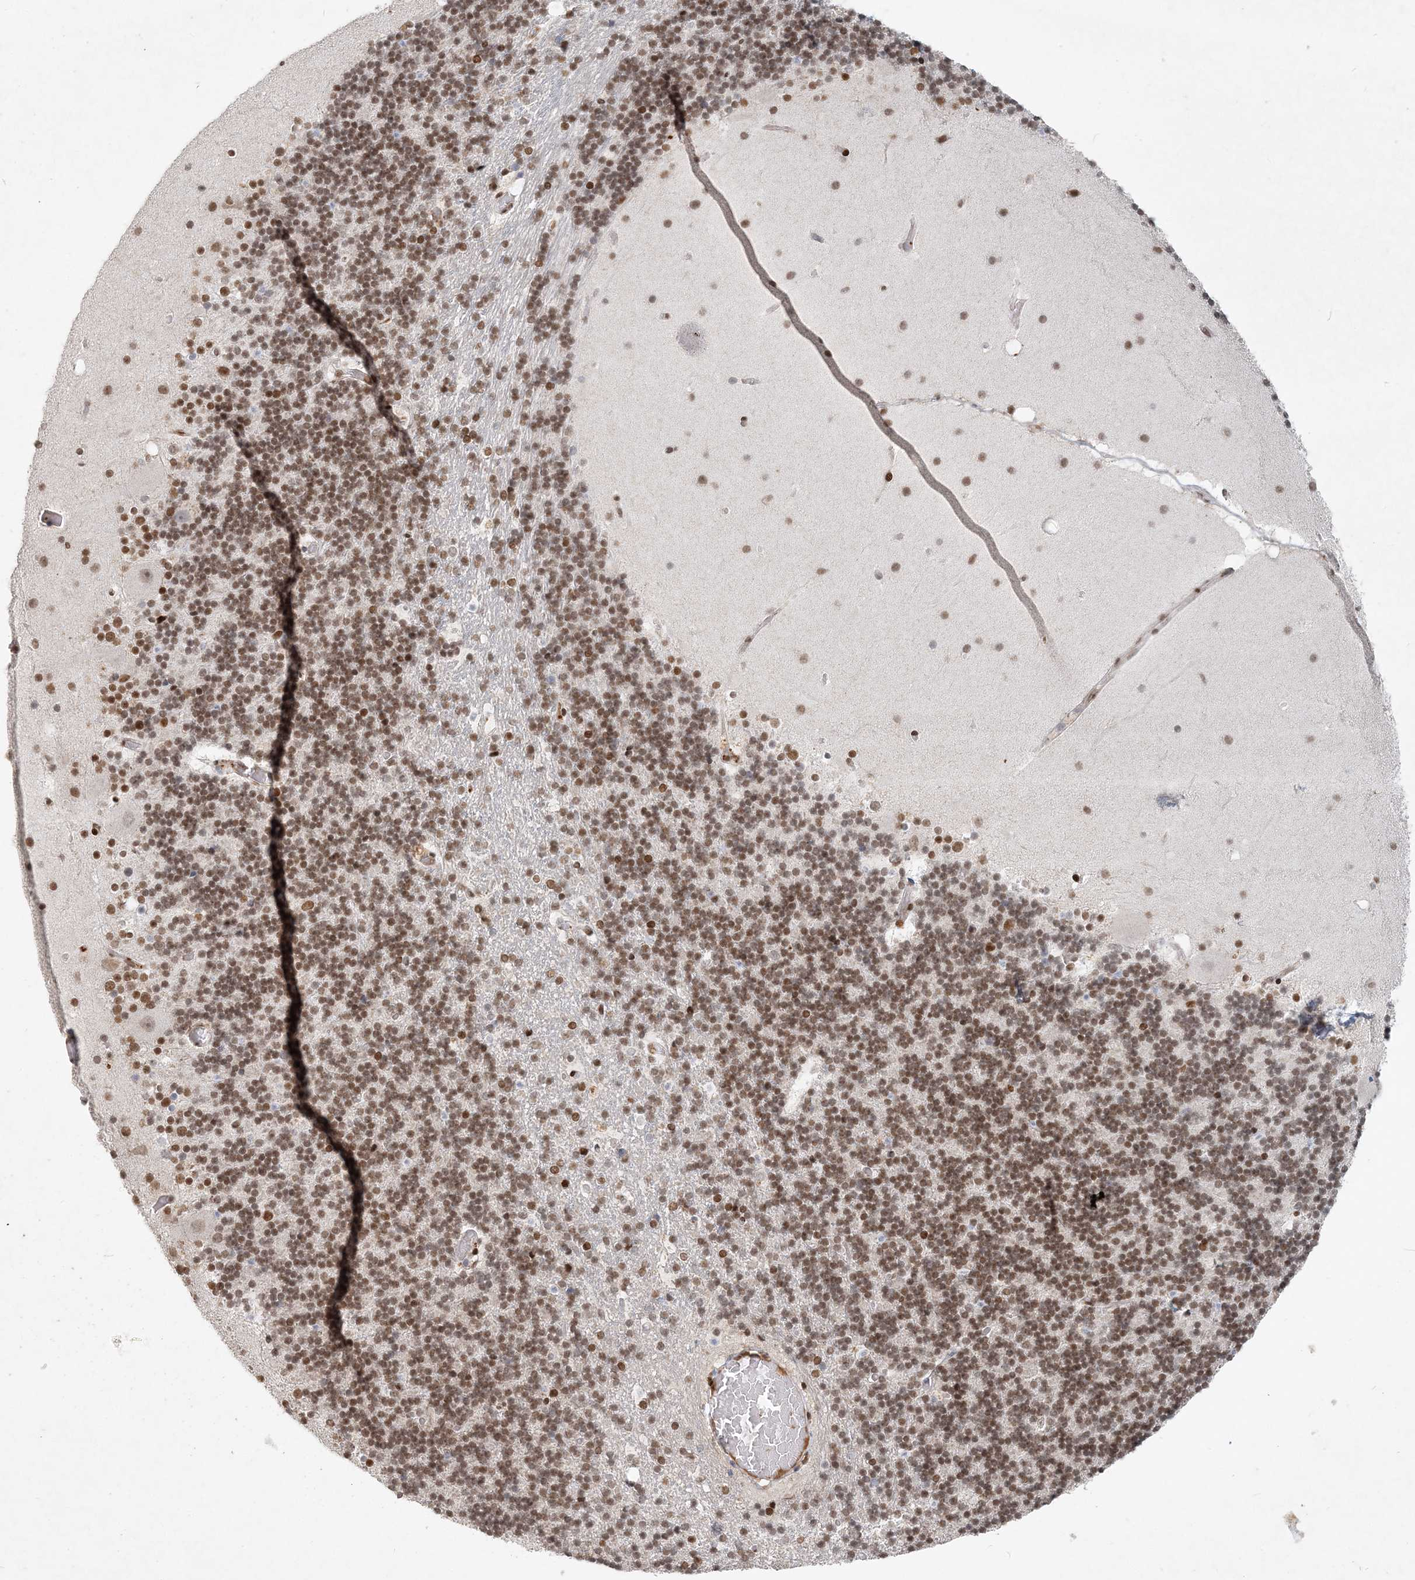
{"staining": {"intensity": "moderate", "quantity": ">75%", "location": "nuclear"}, "tissue": "cerebellum", "cell_type": "Cells in granular layer", "image_type": "normal", "snomed": [{"axis": "morphology", "description": "Normal tissue, NOS"}, {"axis": "topography", "description": "Cerebellum"}], "caption": "Normal cerebellum displays moderate nuclear positivity in approximately >75% of cells in granular layer.", "gene": "BAZ1B", "patient": {"sex": "male", "age": 57}}